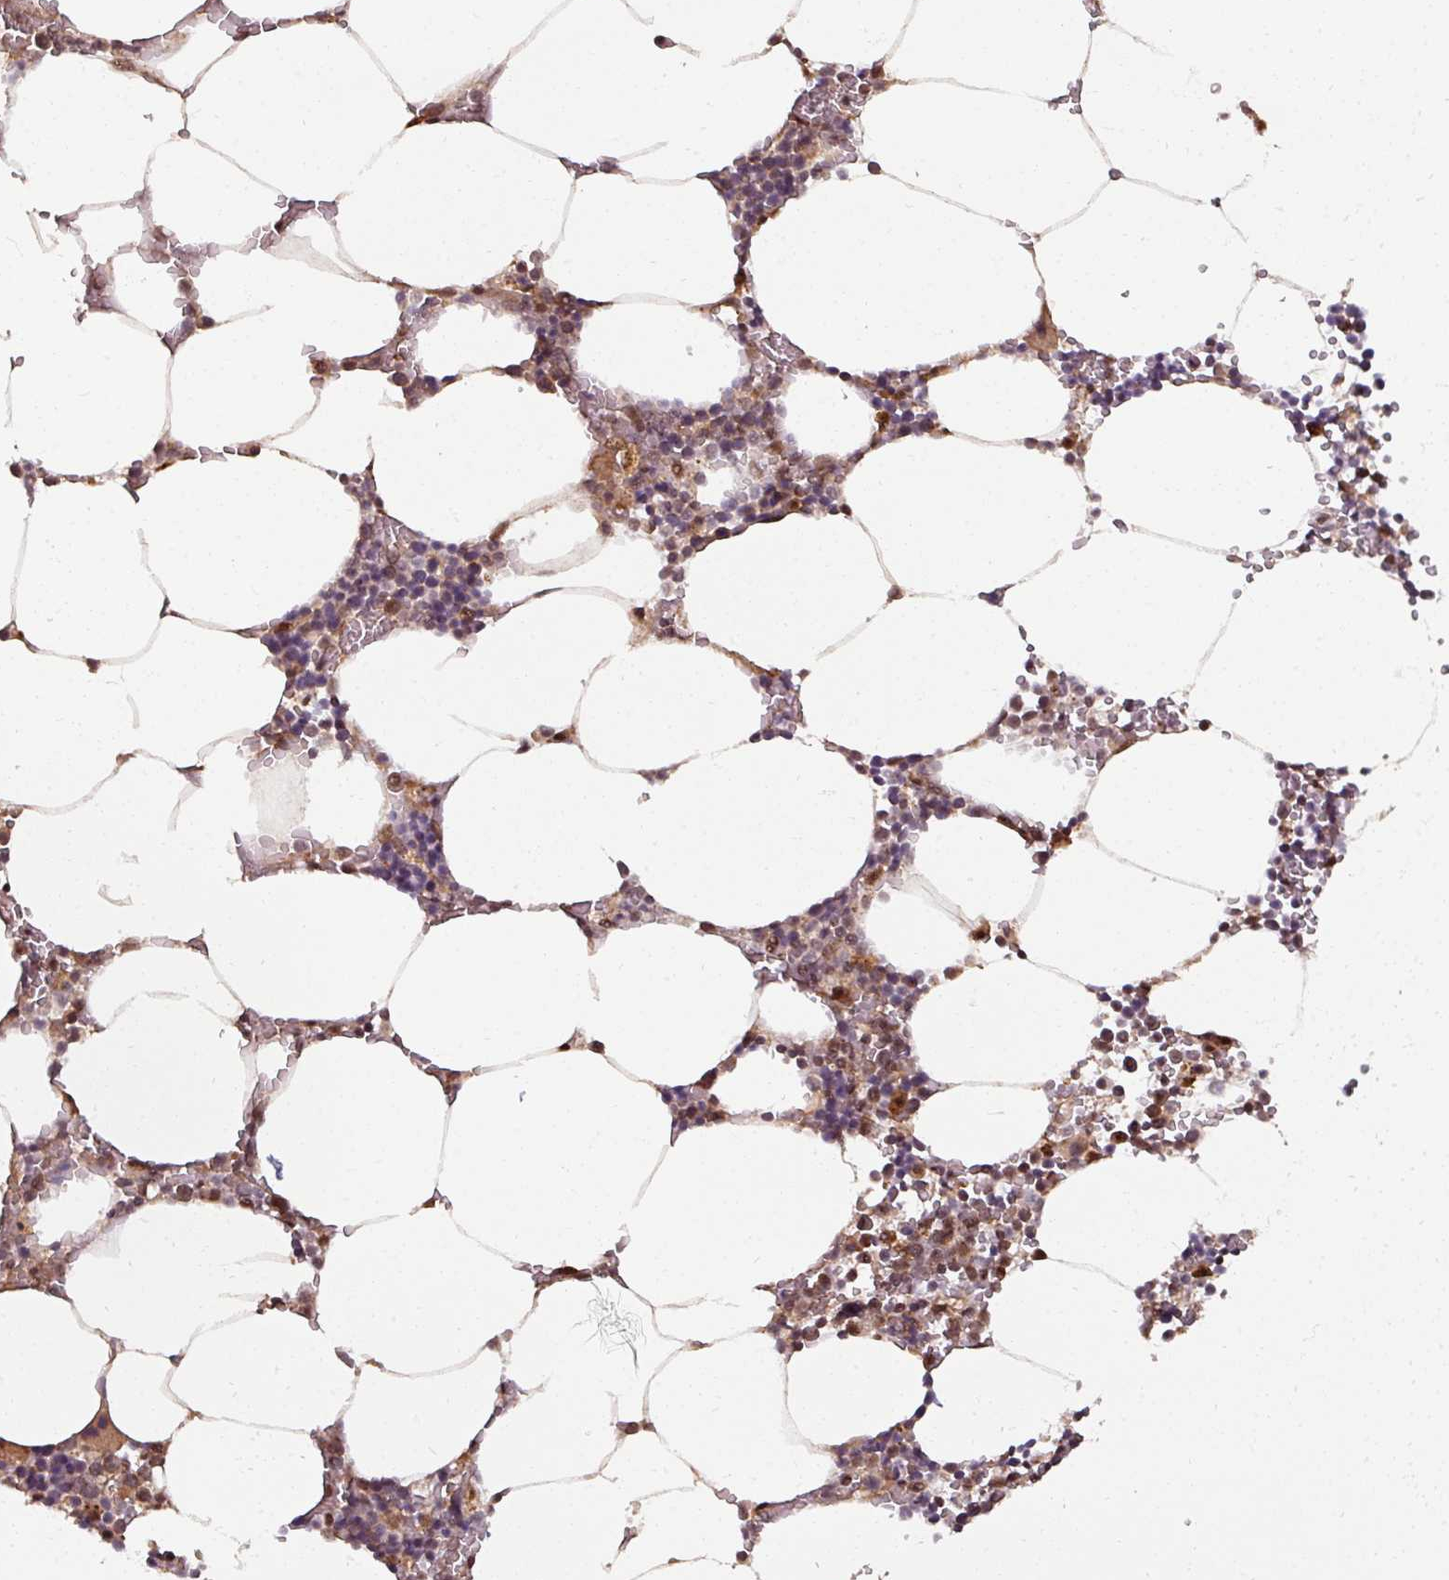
{"staining": {"intensity": "moderate", "quantity": "25%-75%", "location": "nuclear"}, "tissue": "bone marrow", "cell_type": "Hematopoietic cells", "image_type": "normal", "snomed": [{"axis": "morphology", "description": "Normal tissue, NOS"}, {"axis": "topography", "description": "Bone marrow"}], "caption": "Moderate nuclear positivity for a protein is appreciated in approximately 25%-75% of hematopoietic cells of unremarkable bone marrow using immunohistochemistry.", "gene": "SWI5", "patient": {"sex": "male", "age": 70}}